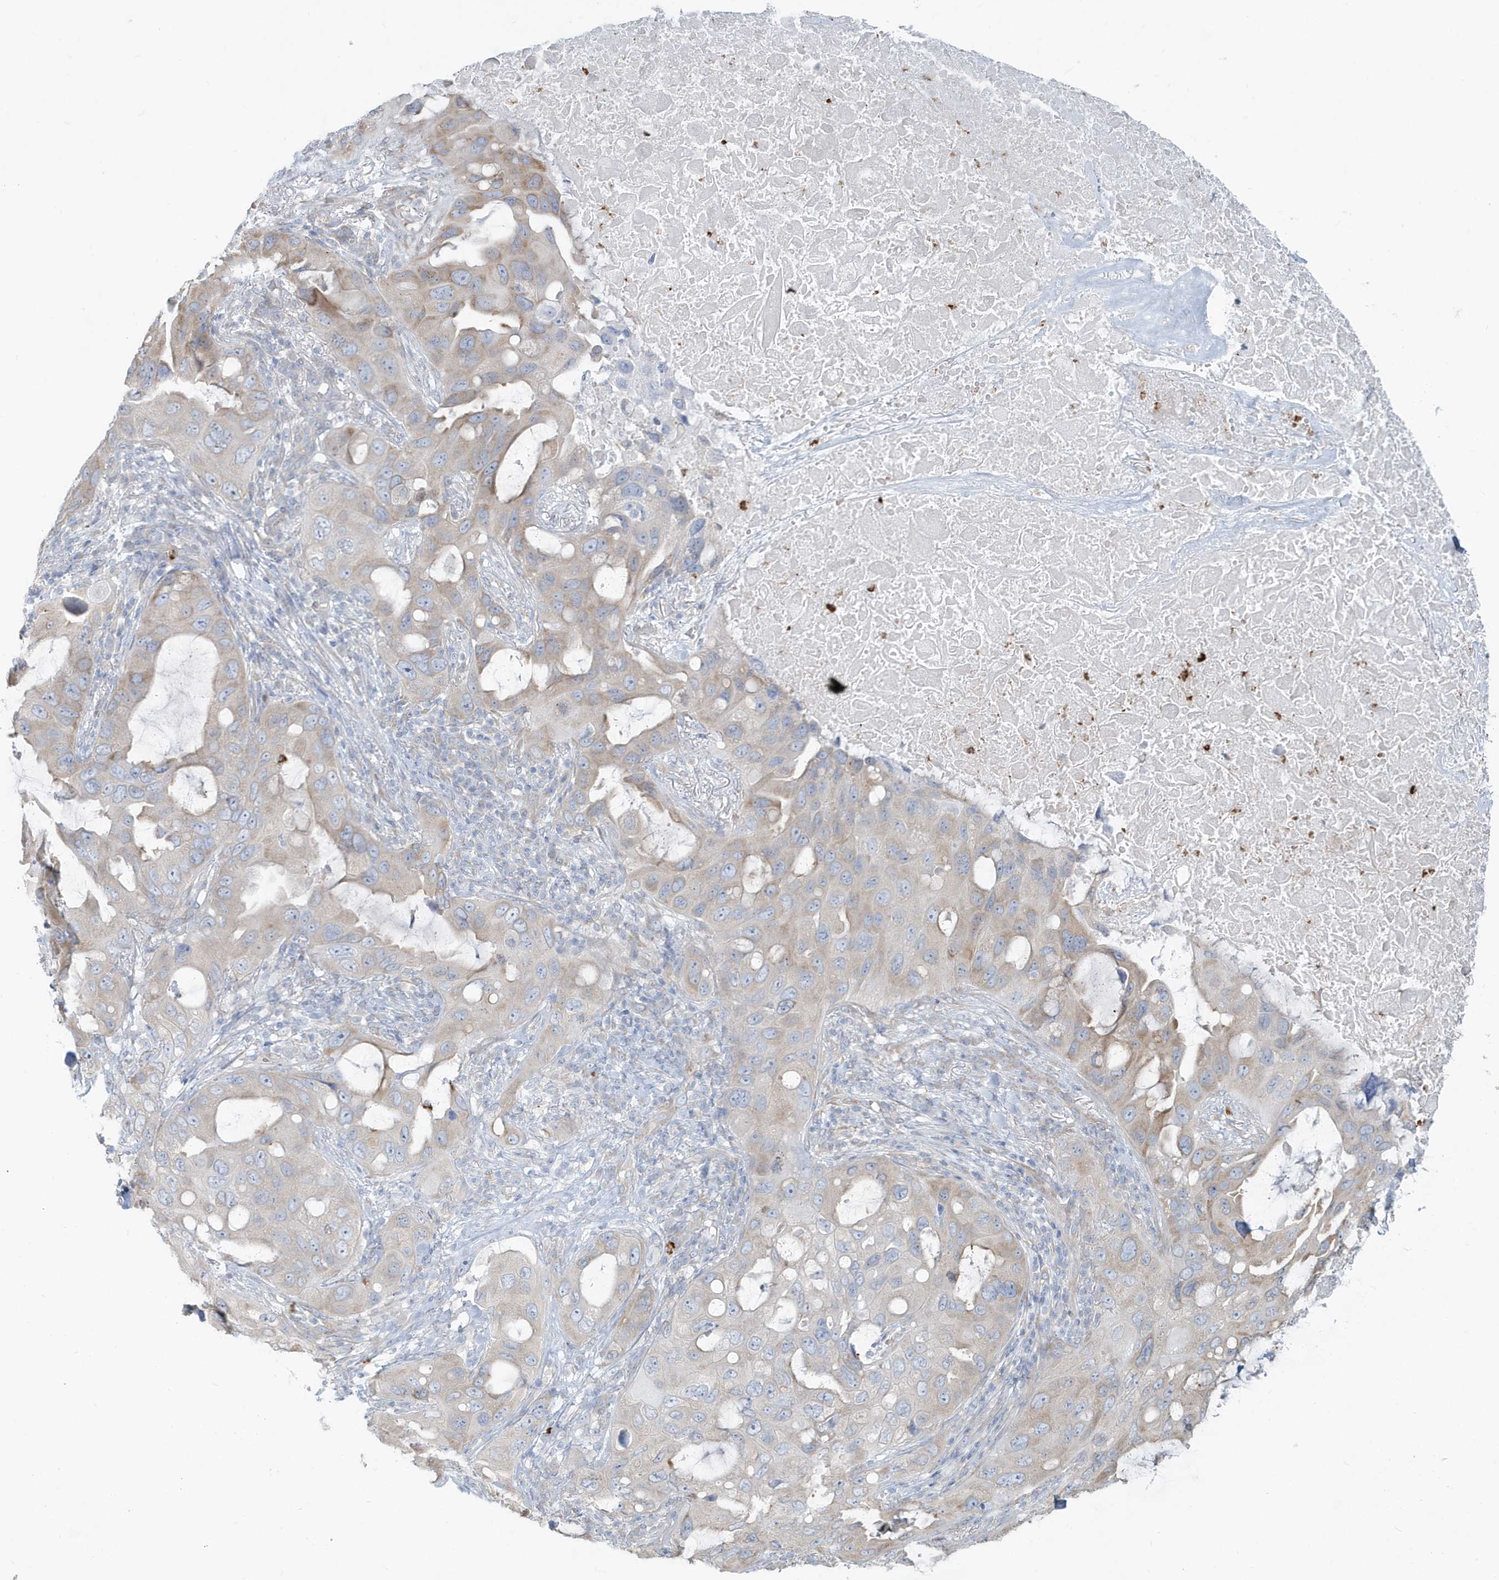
{"staining": {"intensity": "weak", "quantity": "<25%", "location": "cytoplasmic/membranous"}, "tissue": "lung cancer", "cell_type": "Tumor cells", "image_type": "cancer", "snomed": [{"axis": "morphology", "description": "Squamous cell carcinoma, NOS"}, {"axis": "topography", "description": "Lung"}], "caption": "This is a photomicrograph of IHC staining of lung cancer (squamous cell carcinoma), which shows no positivity in tumor cells.", "gene": "CCNJ", "patient": {"sex": "female", "age": 73}}